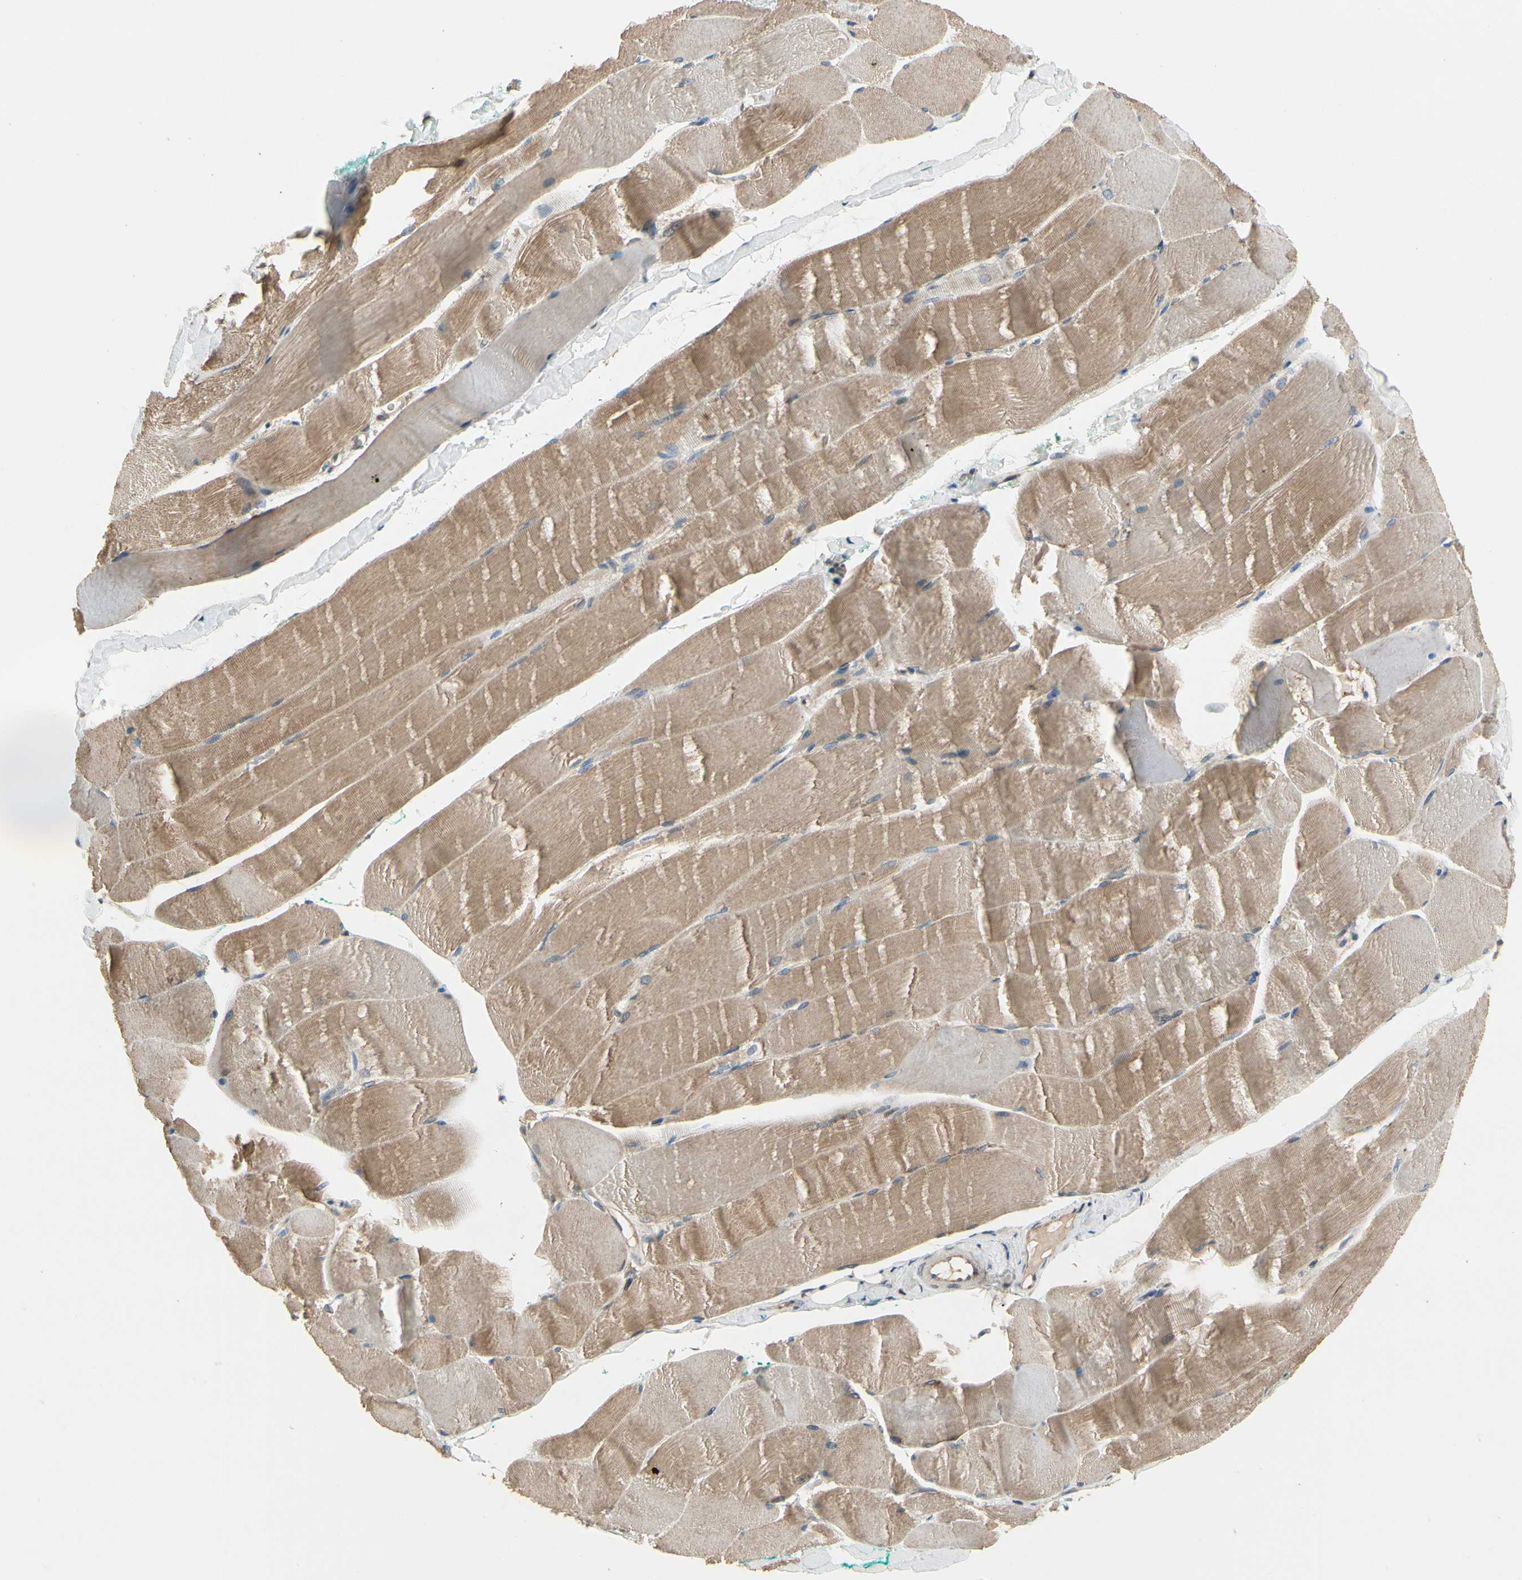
{"staining": {"intensity": "moderate", "quantity": ">75%", "location": "cytoplasmic/membranous"}, "tissue": "skeletal muscle", "cell_type": "Myocytes", "image_type": "normal", "snomed": [{"axis": "morphology", "description": "Normal tissue, NOS"}, {"axis": "morphology", "description": "Squamous cell carcinoma, NOS"}, {"axis": "topography", "description": "Skeletal muscle"}], "caption": "Immunohistochemical staining of unremarkable skeletal muscle displays medium levels of moderate cytoplasmic/membranous positivity in about >75% of myocytes.", "gene": "CGREF1", "patient": {"sex": "male", "age": 51}}